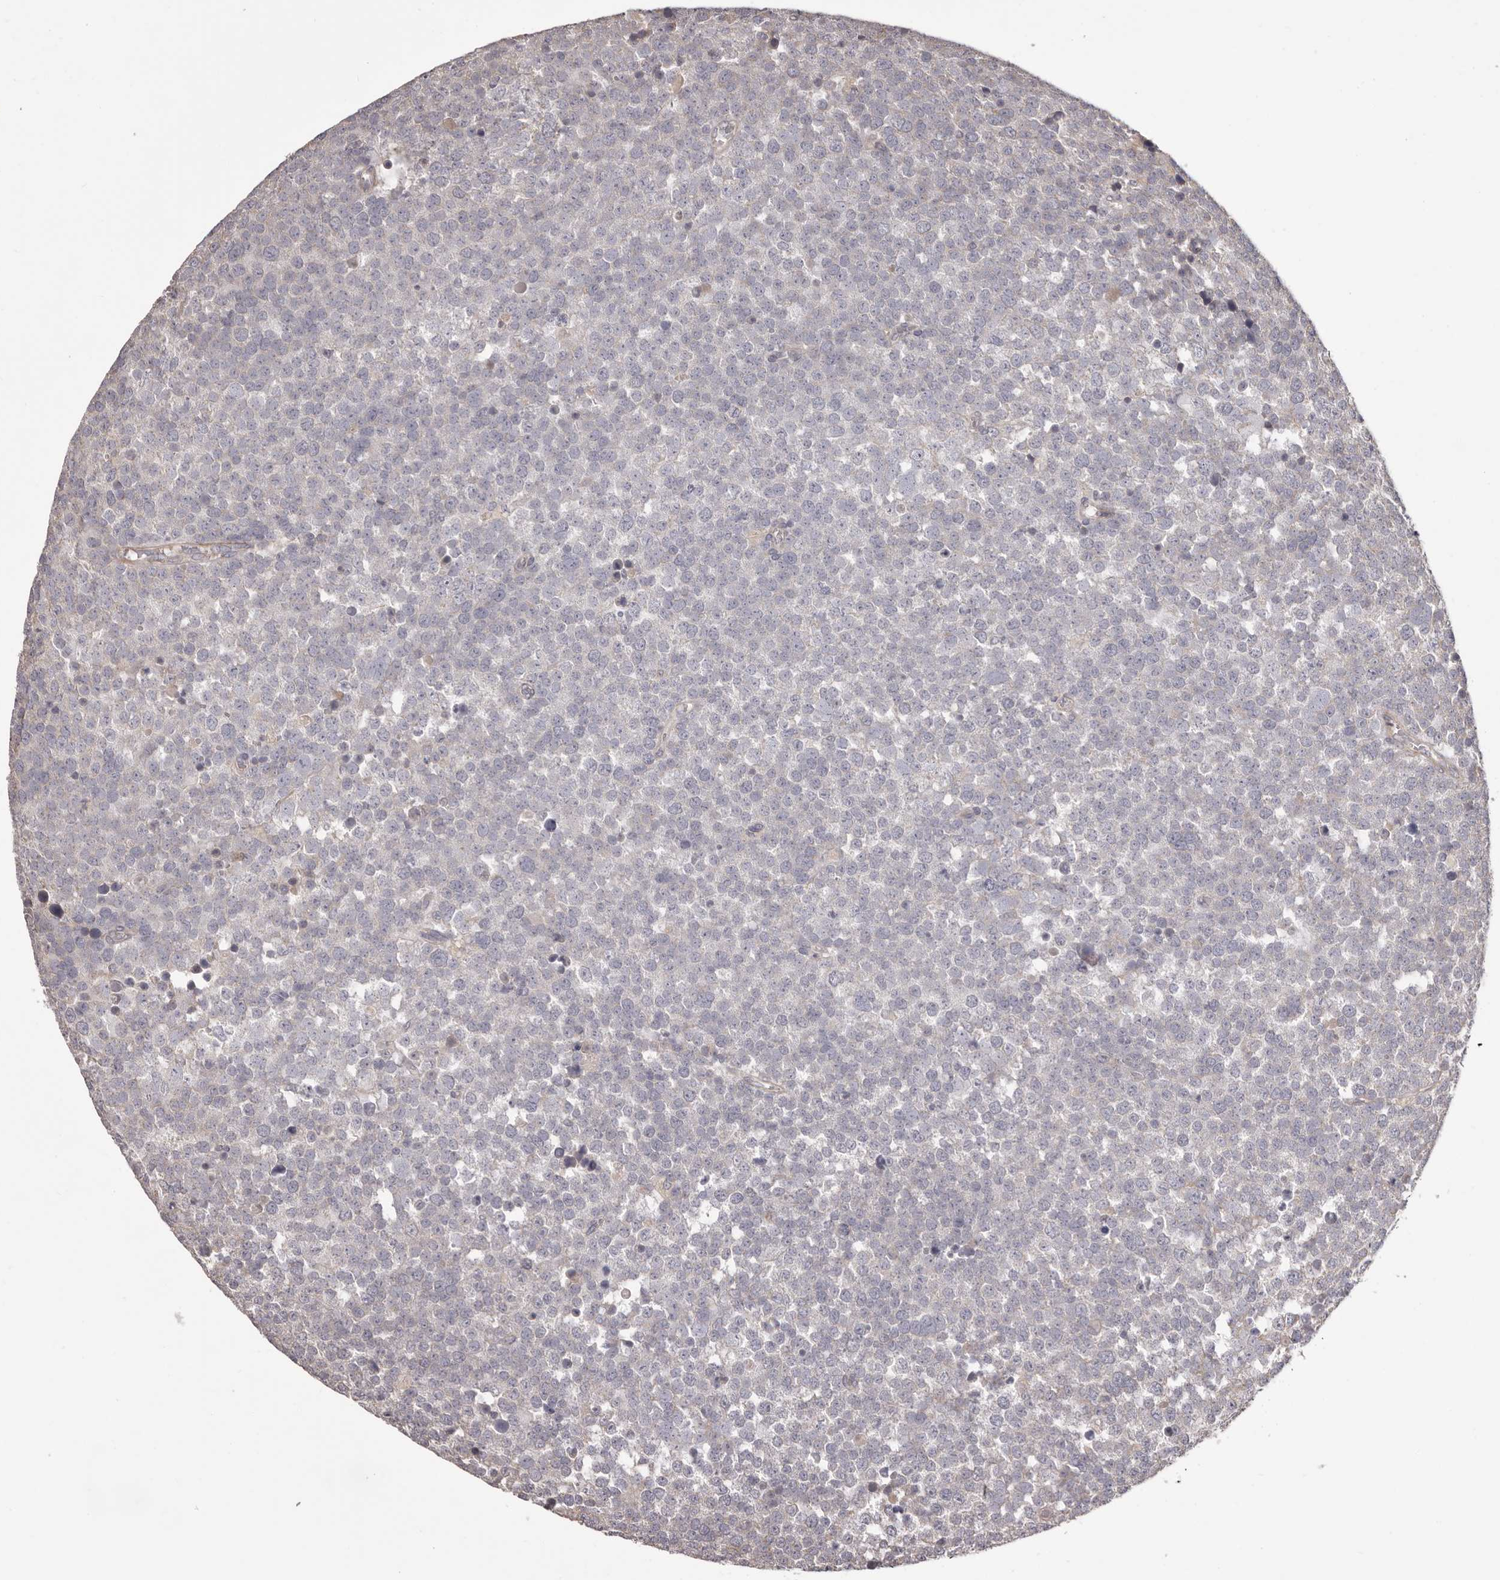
{"staining": {"intensity": "negative", "quantity": "none", "location": "none"}, "tissue": "testis cancer", "cell_type": "Tumor cells", "image_type": "cancer", "snomed": [{"axis": "morphology", "description": "Seminoma, NOS"}, {"axis": "topography", "description": "Testis"}], "caption": "This micrograph is of seminoma (testis) stained with immunohistochemistry to label a protein in brown with the nuclei are counter-stained blue. There is no positivity in tumor cells.", "gene": "HRH1", "patient": {"sex": "male", "age": 71}}